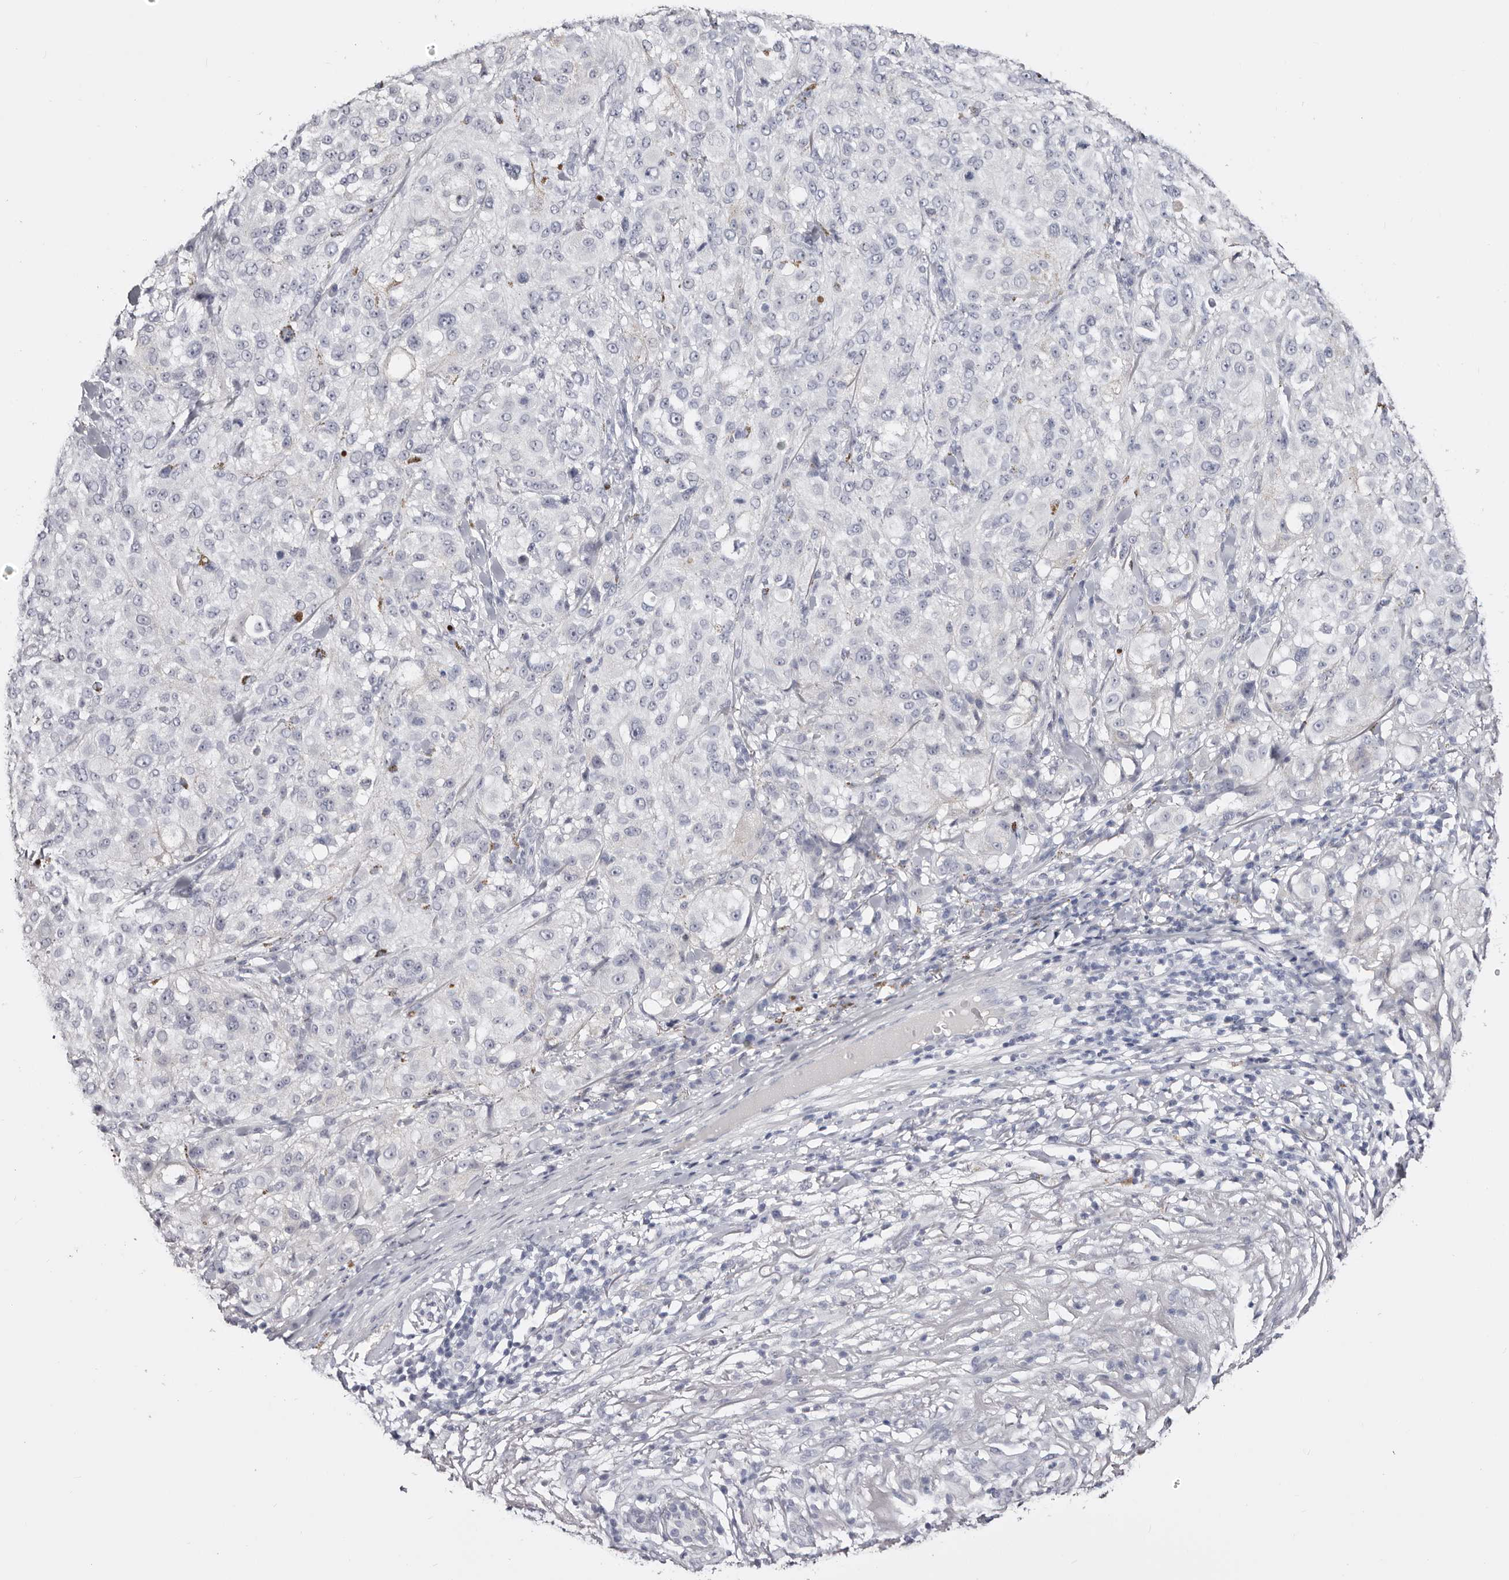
{"staining": {"intensity": "negative", "quantity": "none", "location": "none"}, "tissue": "melanoma", "cell_type": "Tumor cells", "image_type": "cancer", "snomed": [{"axis": "morphology", "description": "Necrosis, NOS"}, {"axis": "morphology", "description": "Malignant melanoma, NOS"}, {"axis": "topography", "description": "Skin"}], "caption": "Tumor cells show no significant positivity in melanoma.", "gene": "AKNAD1", "patient": {"sex": "female", "age": 87}}